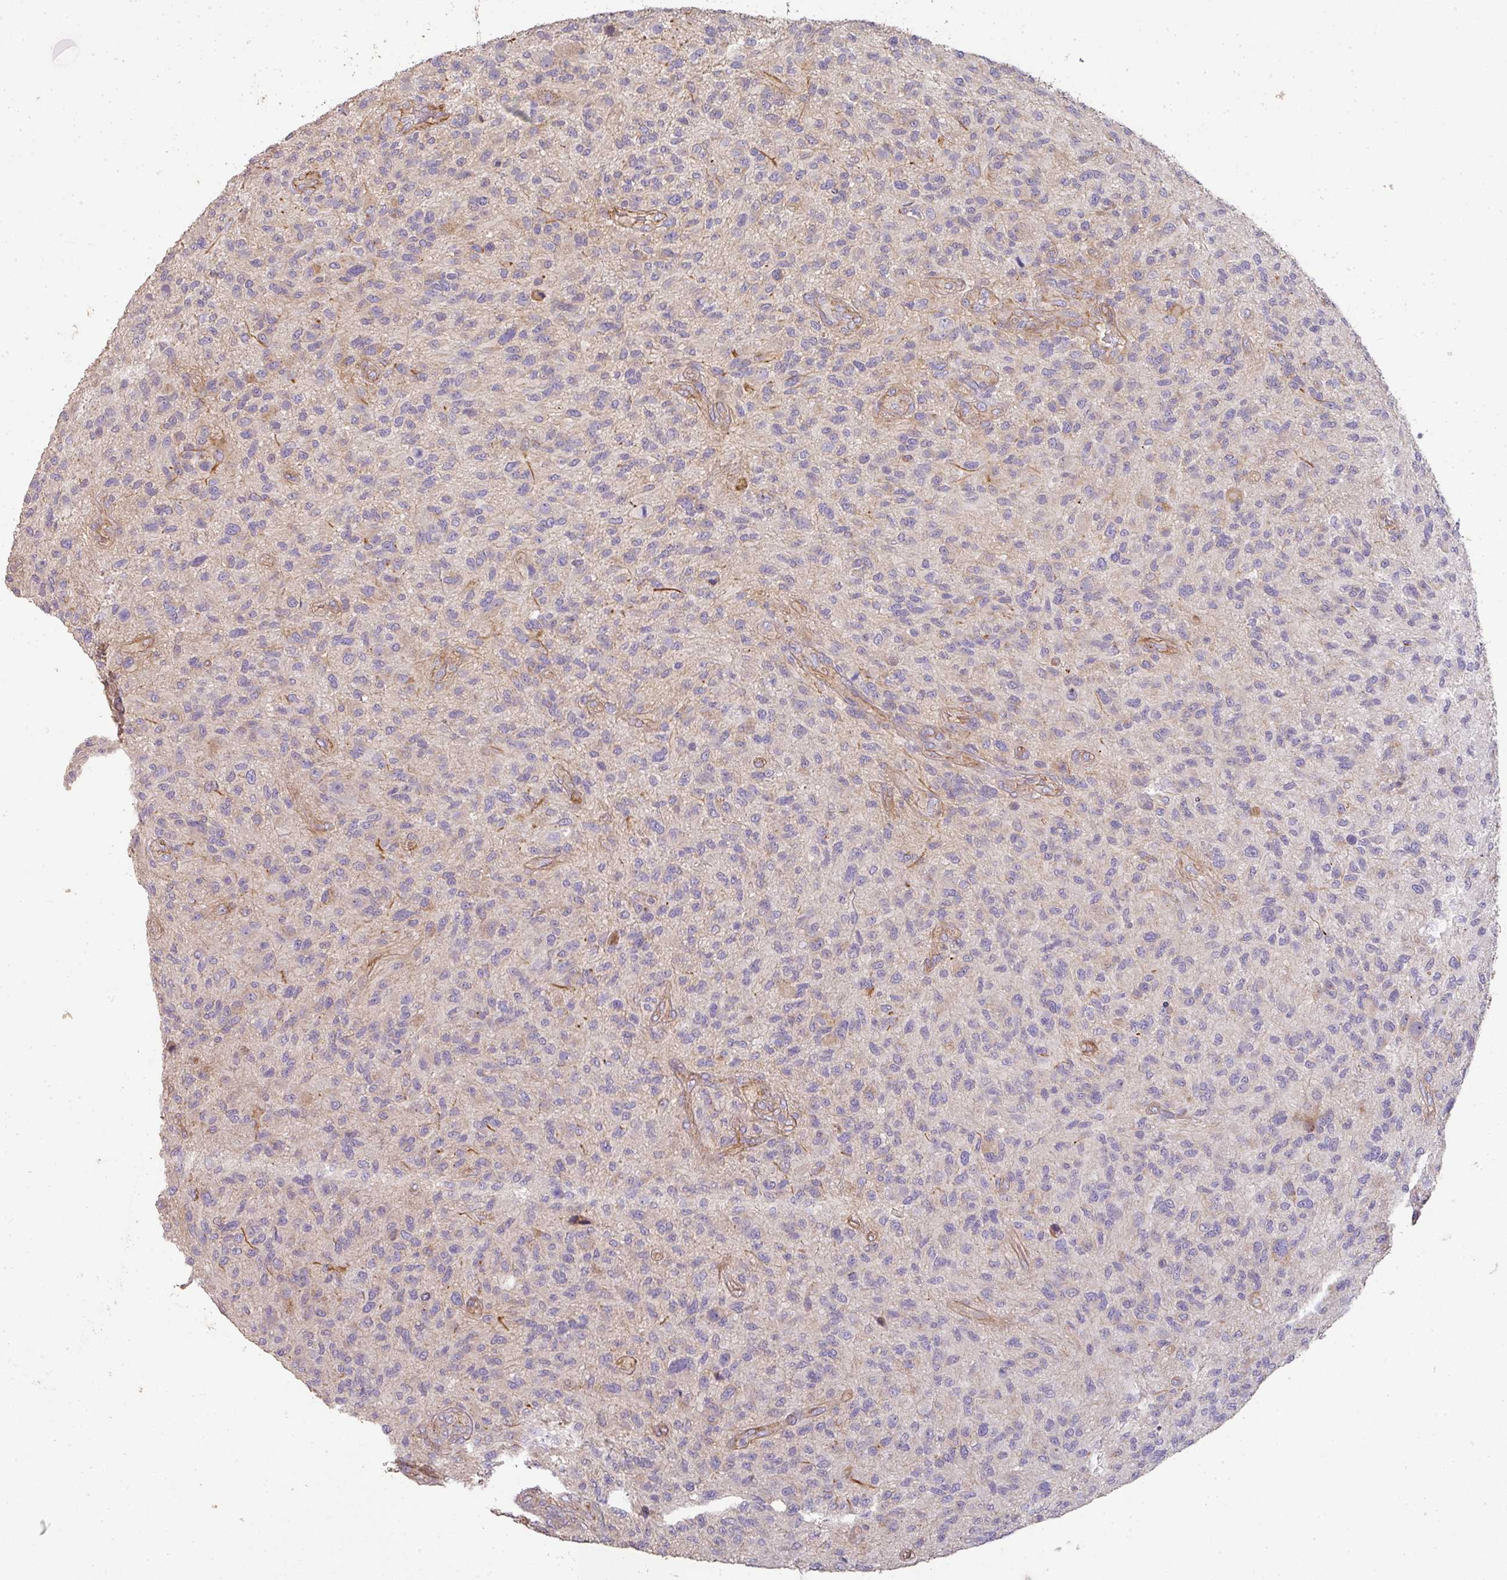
{"staining": {"intensity": "negative", "quantity": "none", "location": "none"}, "tissue": "glioma", "cell_type": "Tumor cells", "image_type": "cancer", "snomed": [{"axis": "morphology", "description": "Glioma, malignant, High grade"}, {"axis": "topography", "description": "Brain"}], "caption": "The immunohistochemistry (IHC) image has no significant expression in tumor cells of glioma tissue.", "gene": "PCDH1", "patient": {"sex": "male", "age": 47}}